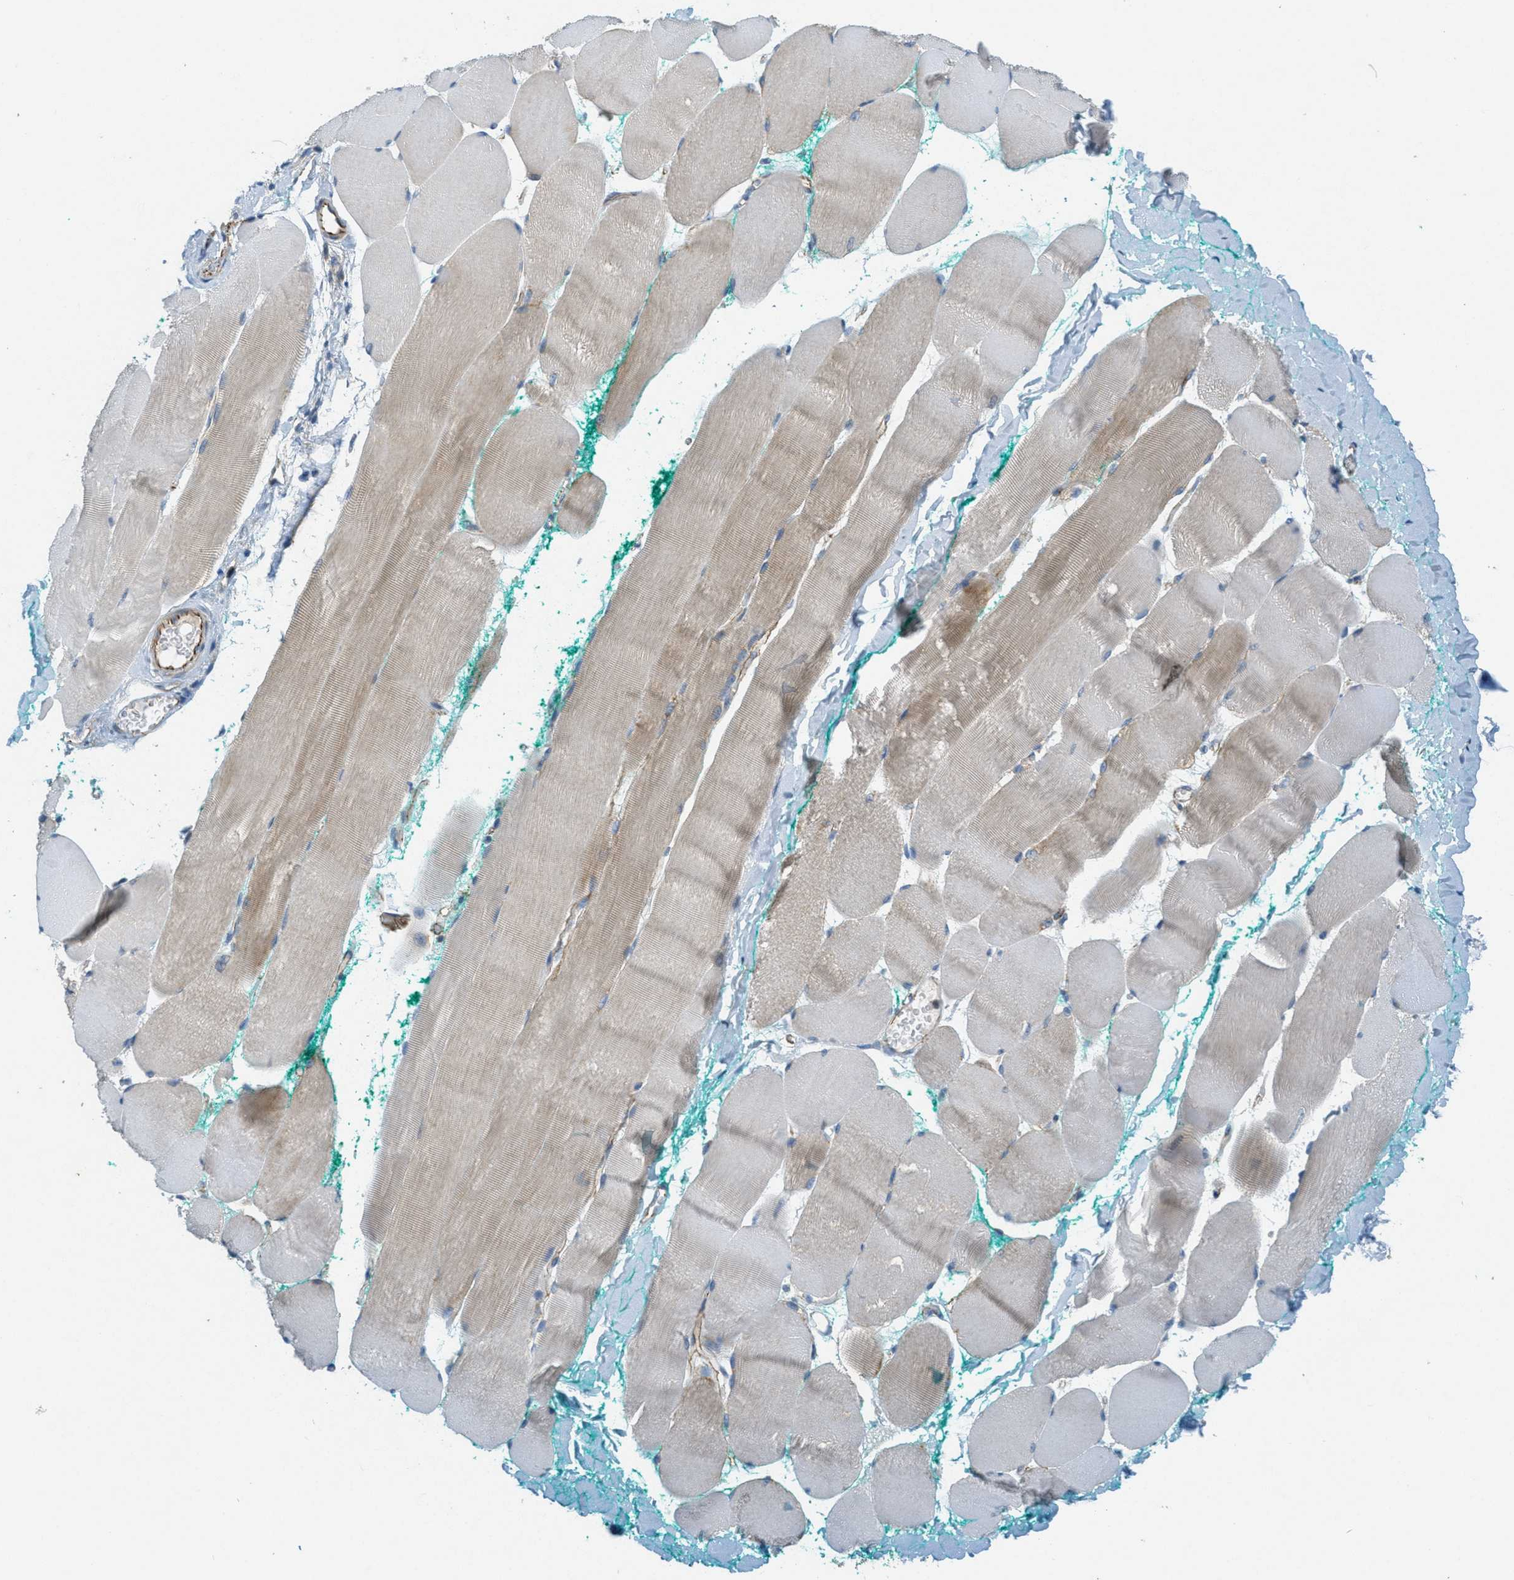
{"staining": {"intensity": "weak", "quantity": "<25%", "location": "cytoplasmic/membranous"}, "tissue": "skeletal muscle", "cell_type": "Myocytes", "image_type": "normal", "snomed": [{"axis": "morphology", "description": "Normal tissue, NOS"}, {"axis": "morphology", "description": "Squamous cell carcinoma, NOS"}, {"axis": "topography", "description": "Skeletal muscle"}], "caption": "Immunohistochemistry (IHC) histopathology image of normal skeletal muscle: skeletal muscle stained with DAB (3,3'-diaminobenzidine) demonstrates no significant protein staining in myocytes. (DAB (3,3'-diaminobenzidine) immunohistochemistry visualized using brightfield microscopy, high magnification).", "gene": "JCAD", "patient": {"sex": "male", "age": 51}}